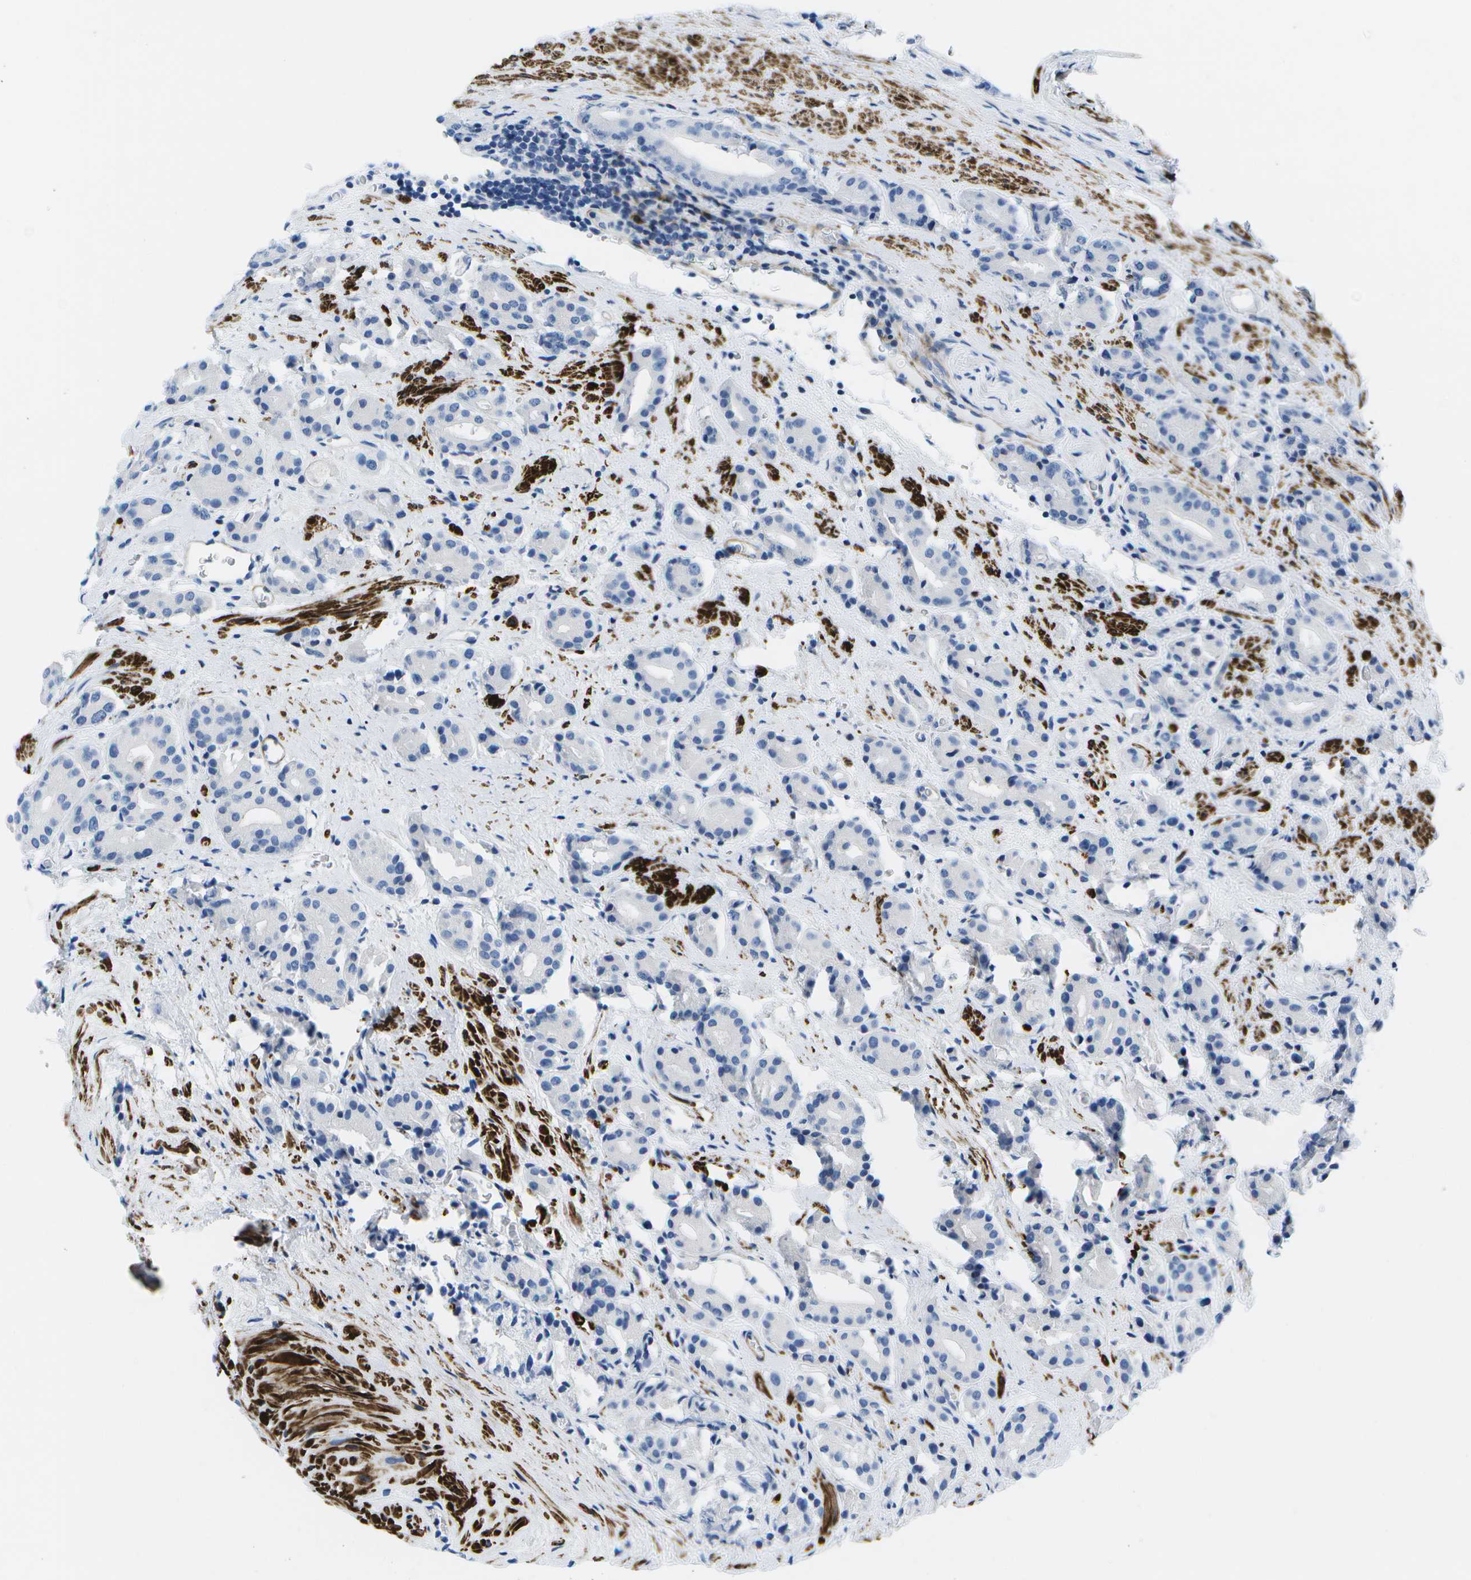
{"staining": {"intensity": "negative", "quantity": "none", "location": "none"}, "tissue": "prostate cancer", "cell_type": "Tumor cells", "image_type": "cancer", "snomed": [{"axis": "morphology", "description": "Normal tissue, NOS"}, {"axis": "morphology", "description": "Adenocarcinoma, High grade"}, {"axis": "topography", "description": "Prostate"}, {"axis": "topography", "description": "Seminal veicle"}], "caption": "Image shows no significant protein staining in tumor cells of prostate cancer. The staining was performed using DAB (3,3'-diaminobenzidine) to visualize the protein expression in brown, while the nuclei were stained in blue with hematoxylin (Magnification: 20x).", "gene": "ADGRG6", "patient": {"sex": "male", "age": 55}}